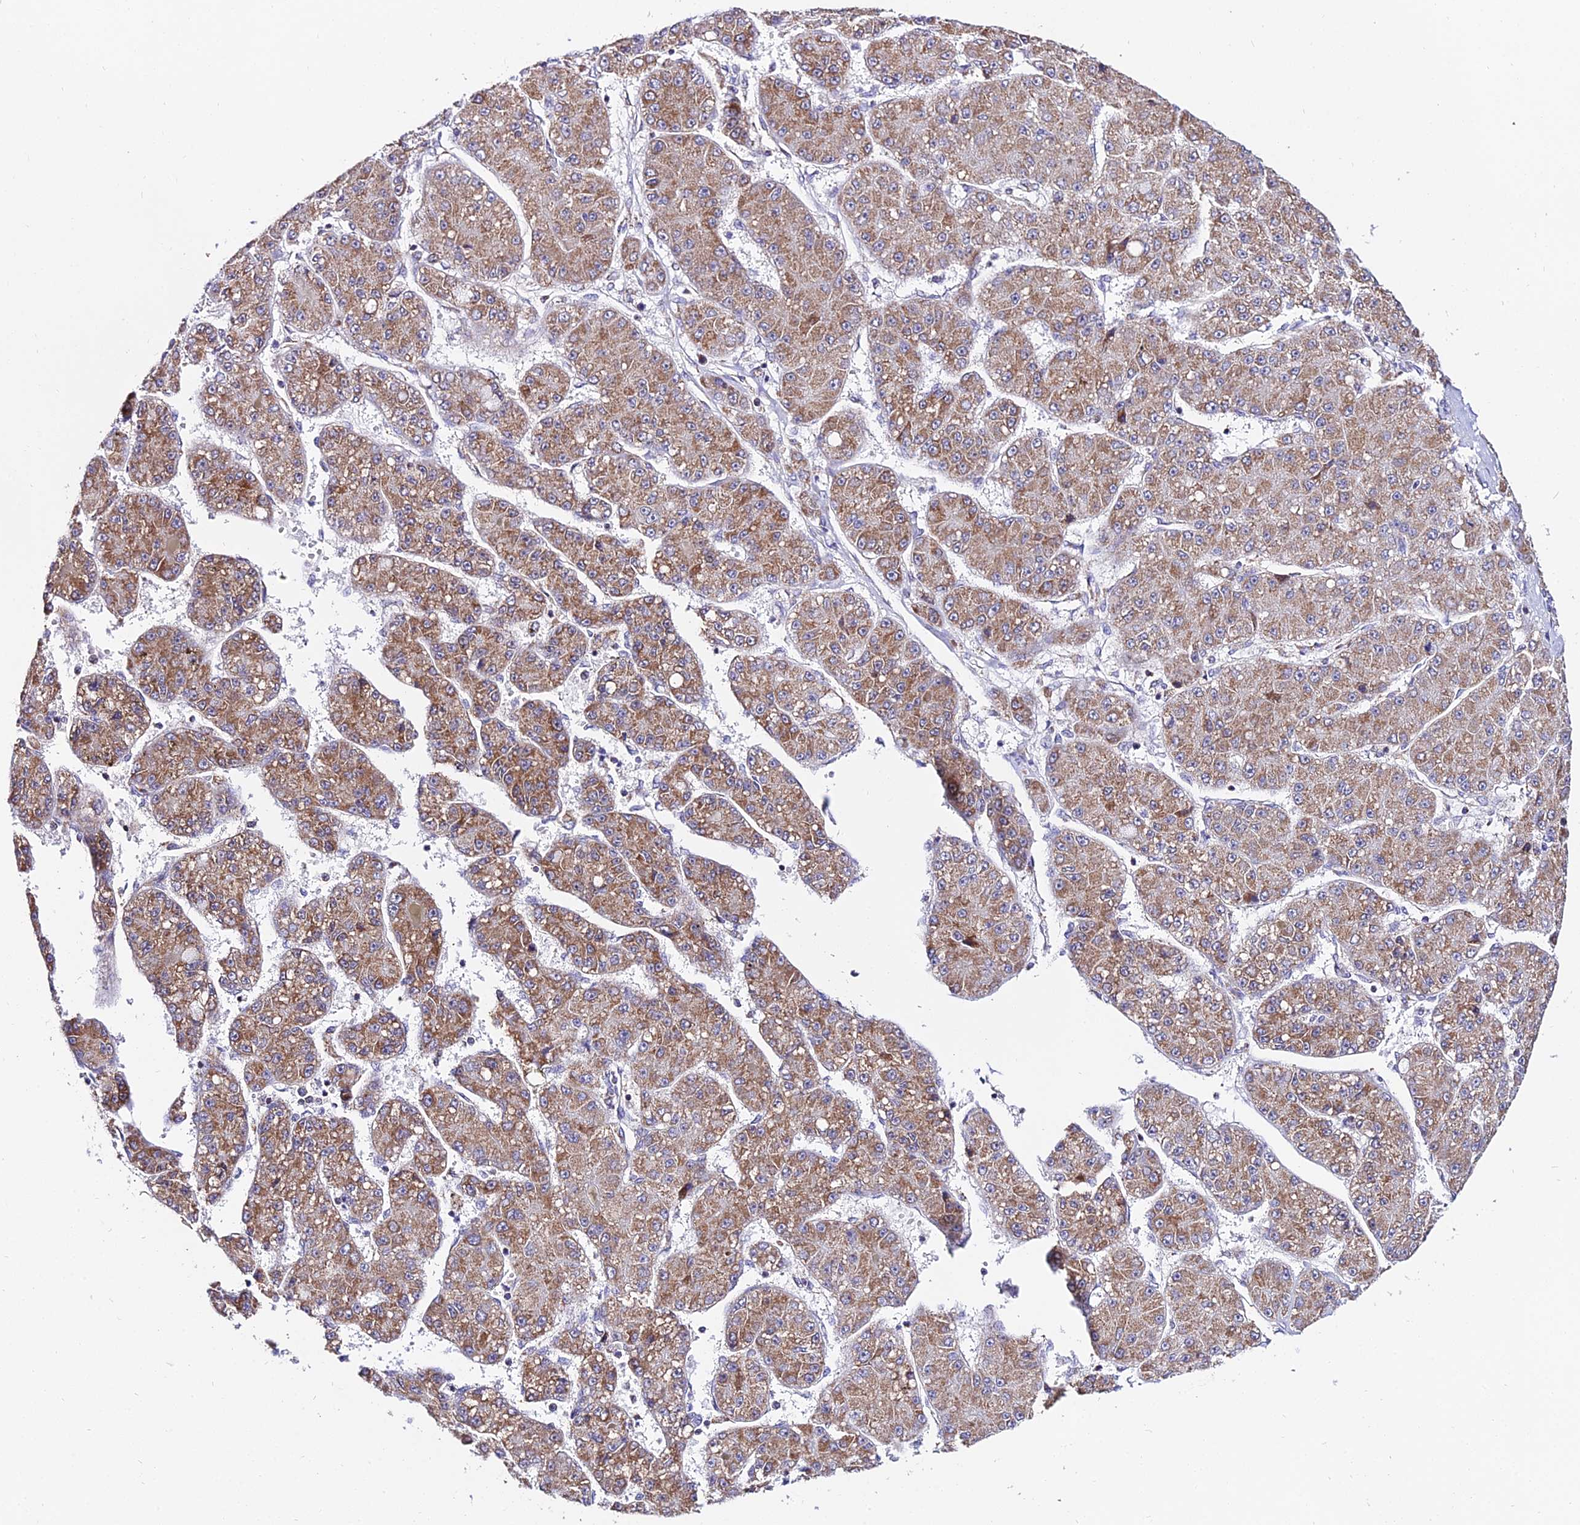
{"staining": {"intensity": "moderate", "quantity": ">75%", "location": "cytoplasmic/membranous"}, "tissue": "liver cancer", "cell_type": "Tumor cells", "image_type": "cancer", "snomed": [{"axis": "morphology", "description": "Carcinoma, Hepatocellular, NOS"}, {"axis": "topography", "description": "Liver"}], "caption": "Tumor cells exhibit medium levels of moderate cytoplasmic/membranous expression in about >75% of cells in liver hepatocellular carcinoma.", "gene": "ATP5PB", "patient": {"sex": "male", "age": 67}}